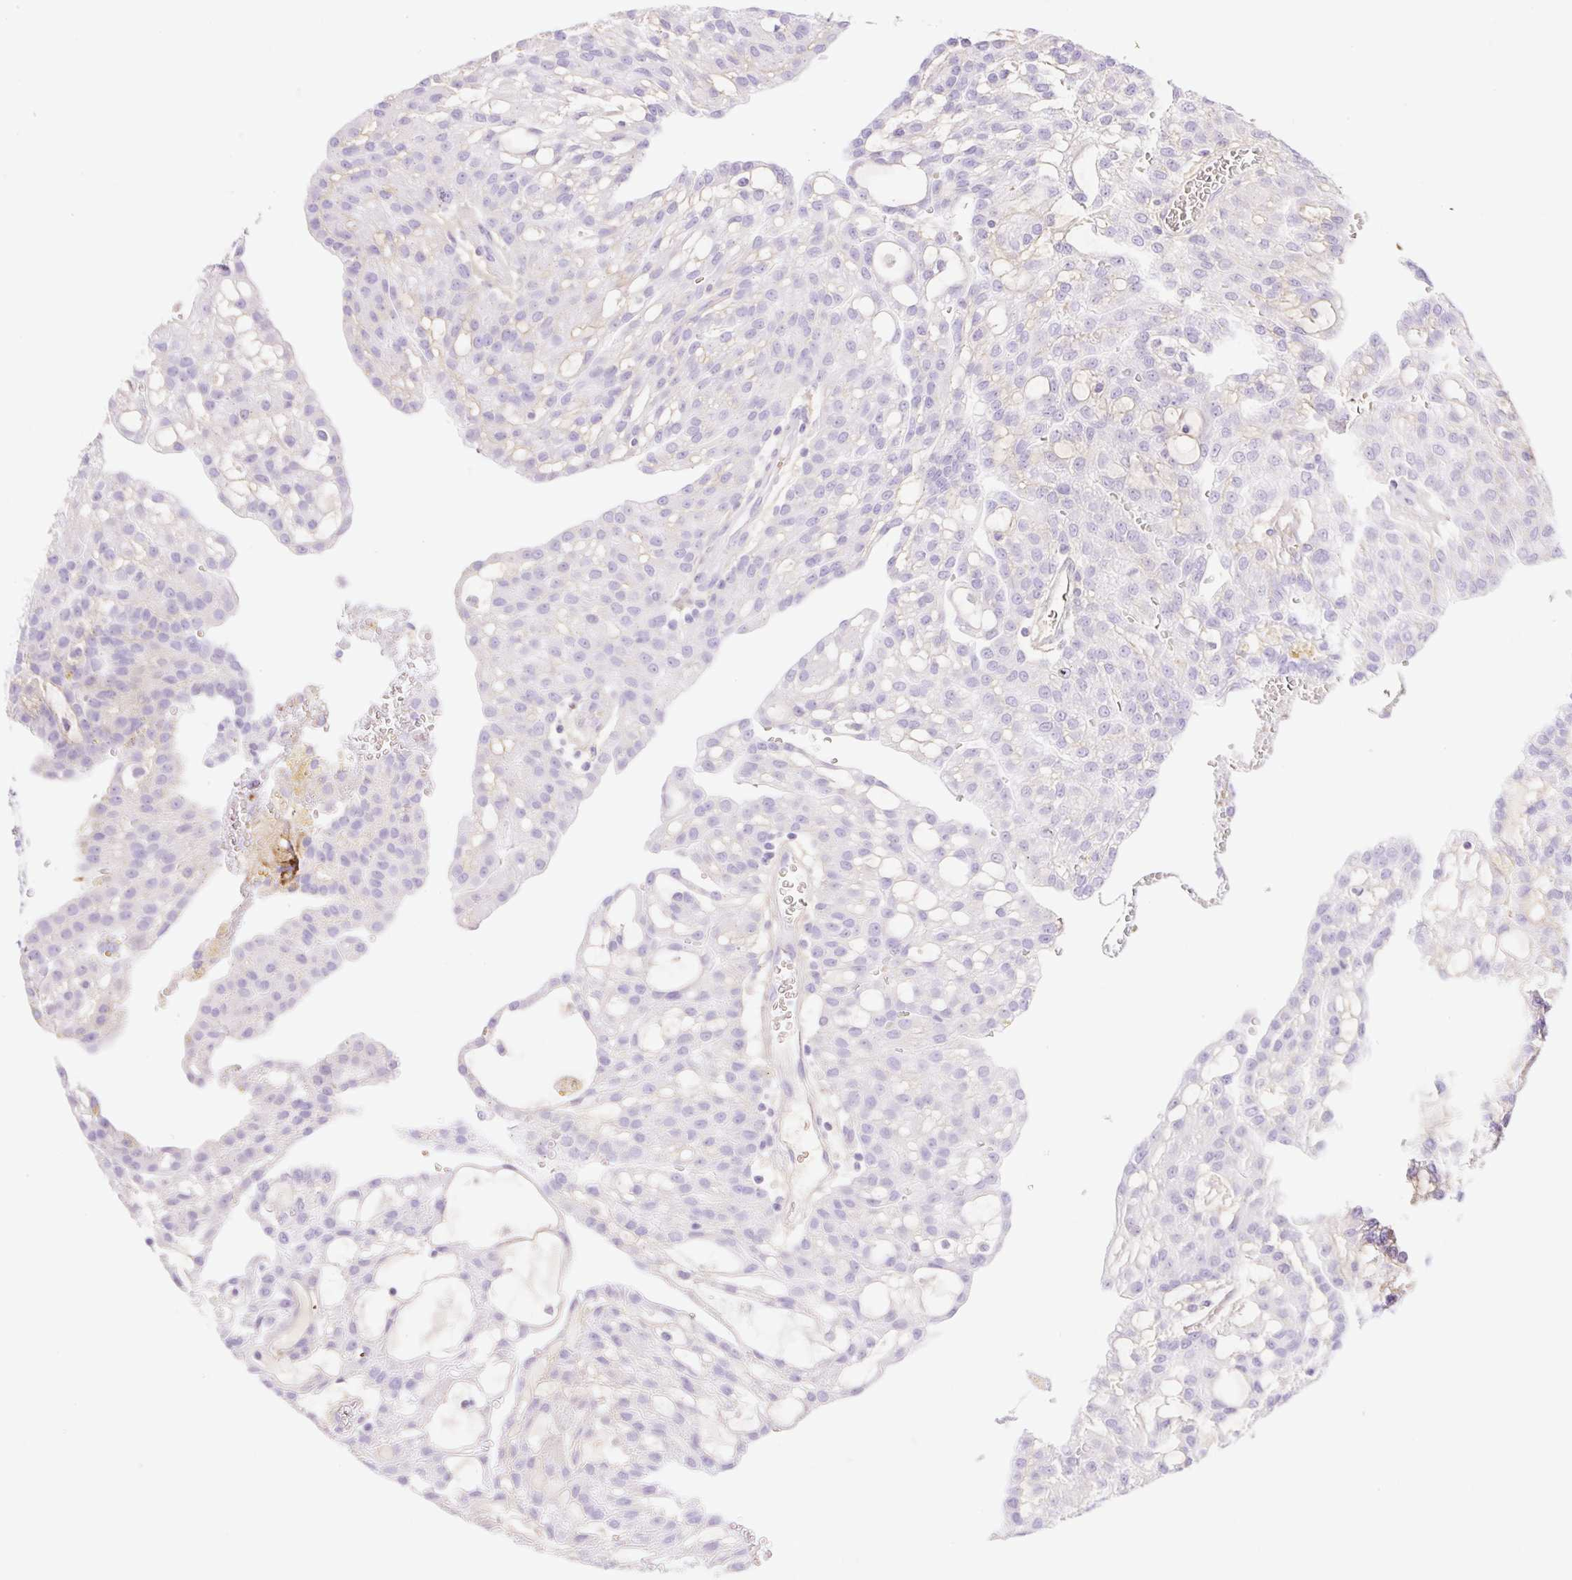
{"staining": {"intensity": "negative", "quantity": "none", "location": "none"}, "tissue": "renal cancer", "cell_type": "Tumor cells", "image_type": "cancer", "snomed": [{"axis": "morphology", "description": "Adenocarcinoma, NOS"}, {"axis": "topography", "description": "Kidney"}], "caption": "The micrograph demonstrates no significant expression in tumor cells of adenocarcinoma (renal).", "gene": "CDX1", "patient": {"sex": "male", "age": 63}}